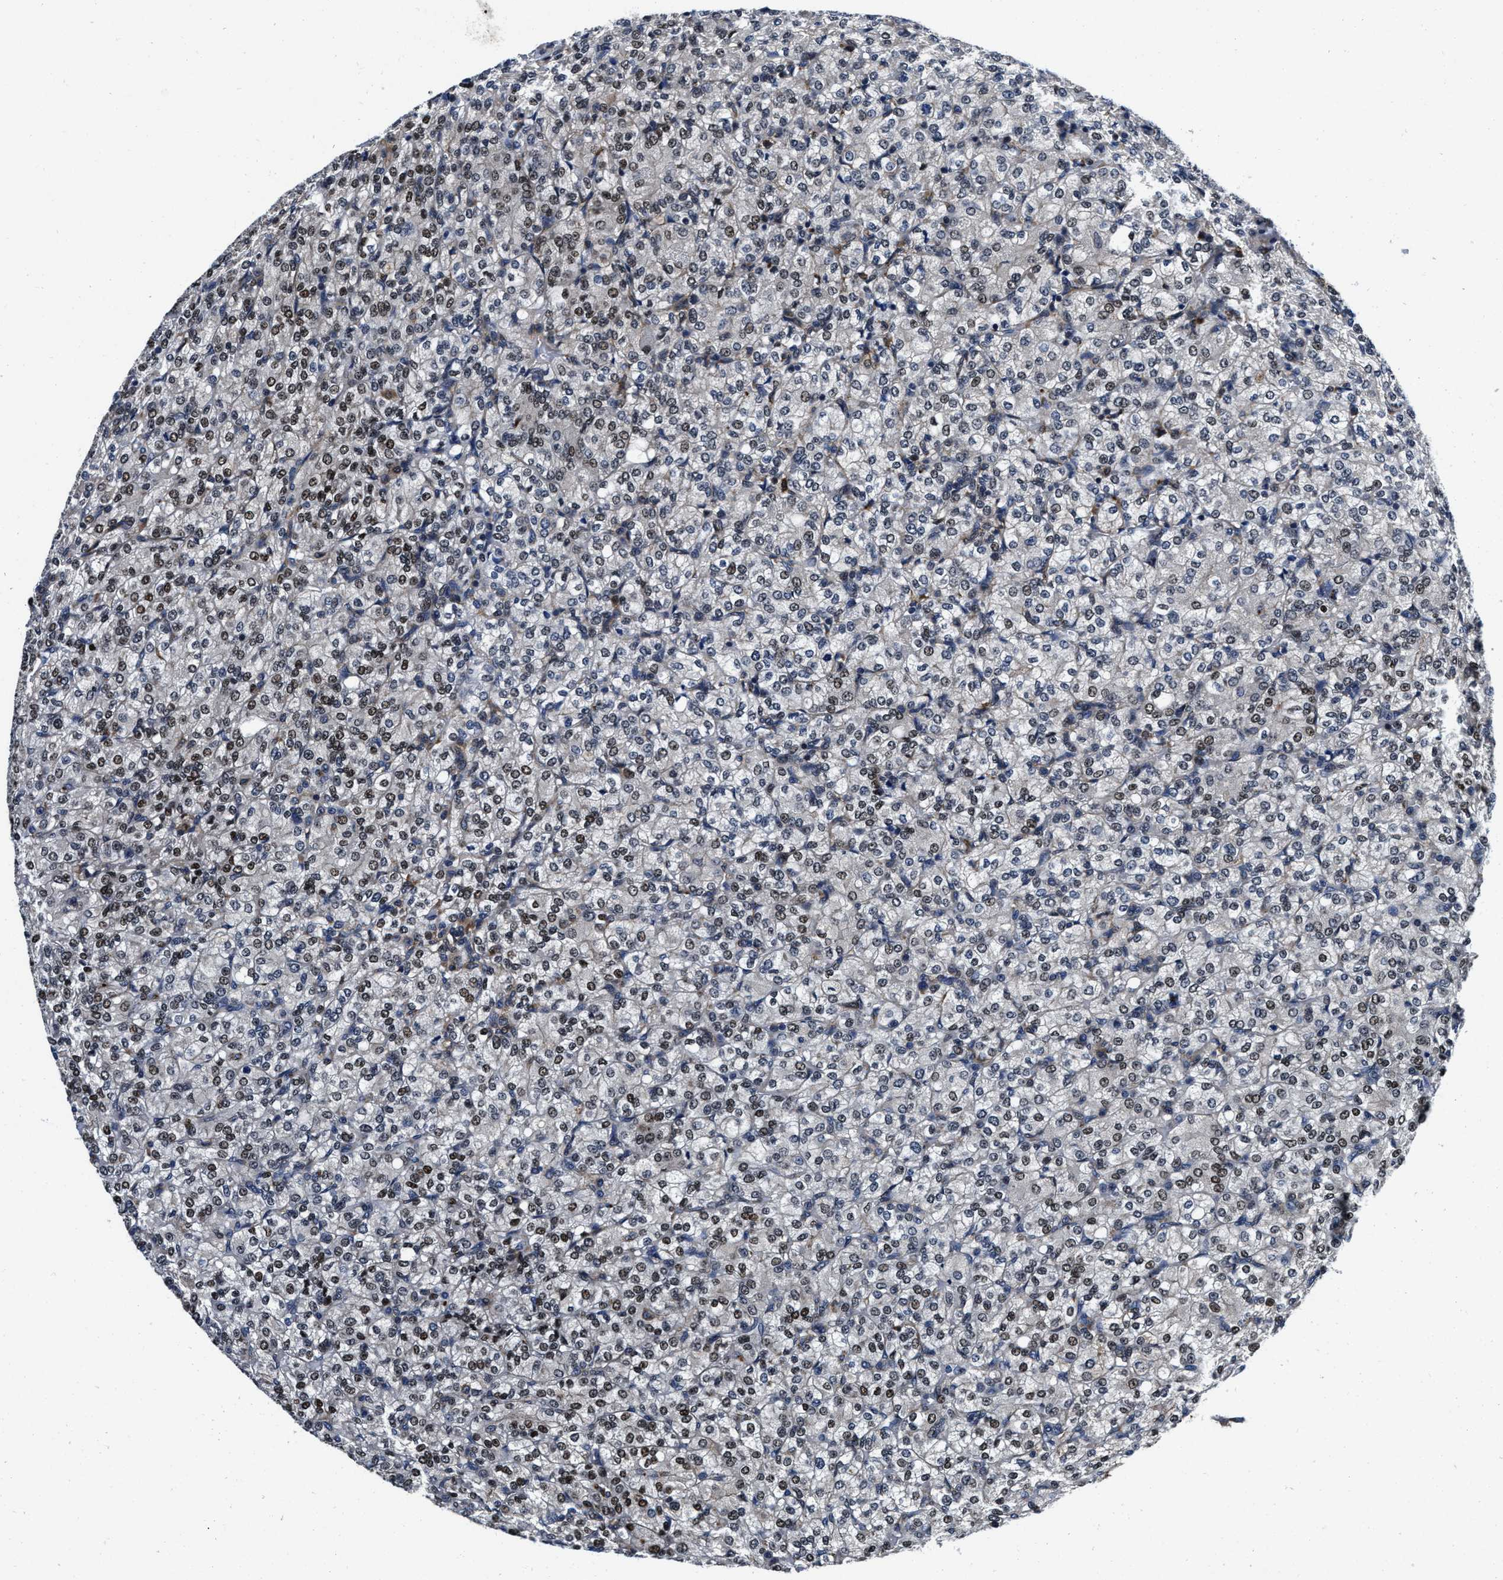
{"staining": {"intensity": "moderate", "quantity": "25%-75%", "location": "nuclear"}, "tissue": "renal cancer", "cell_type": "Tumor cells", "image_type": "cancer", "snomed": [{"axis": "morphology", "description": "Adenocarcinoma, NOS"}, {"axis": "topography", "description": "Kidney"}], "caption": "Immunohistochemical staining of human renal cancer (adenocarcinoma) exhibits medium levels of moderate nuclear positivity in approximately 25%-75% of tumor cells.", "gene": "C2orf66", "patient": {"sex": "male", "age": 77}}